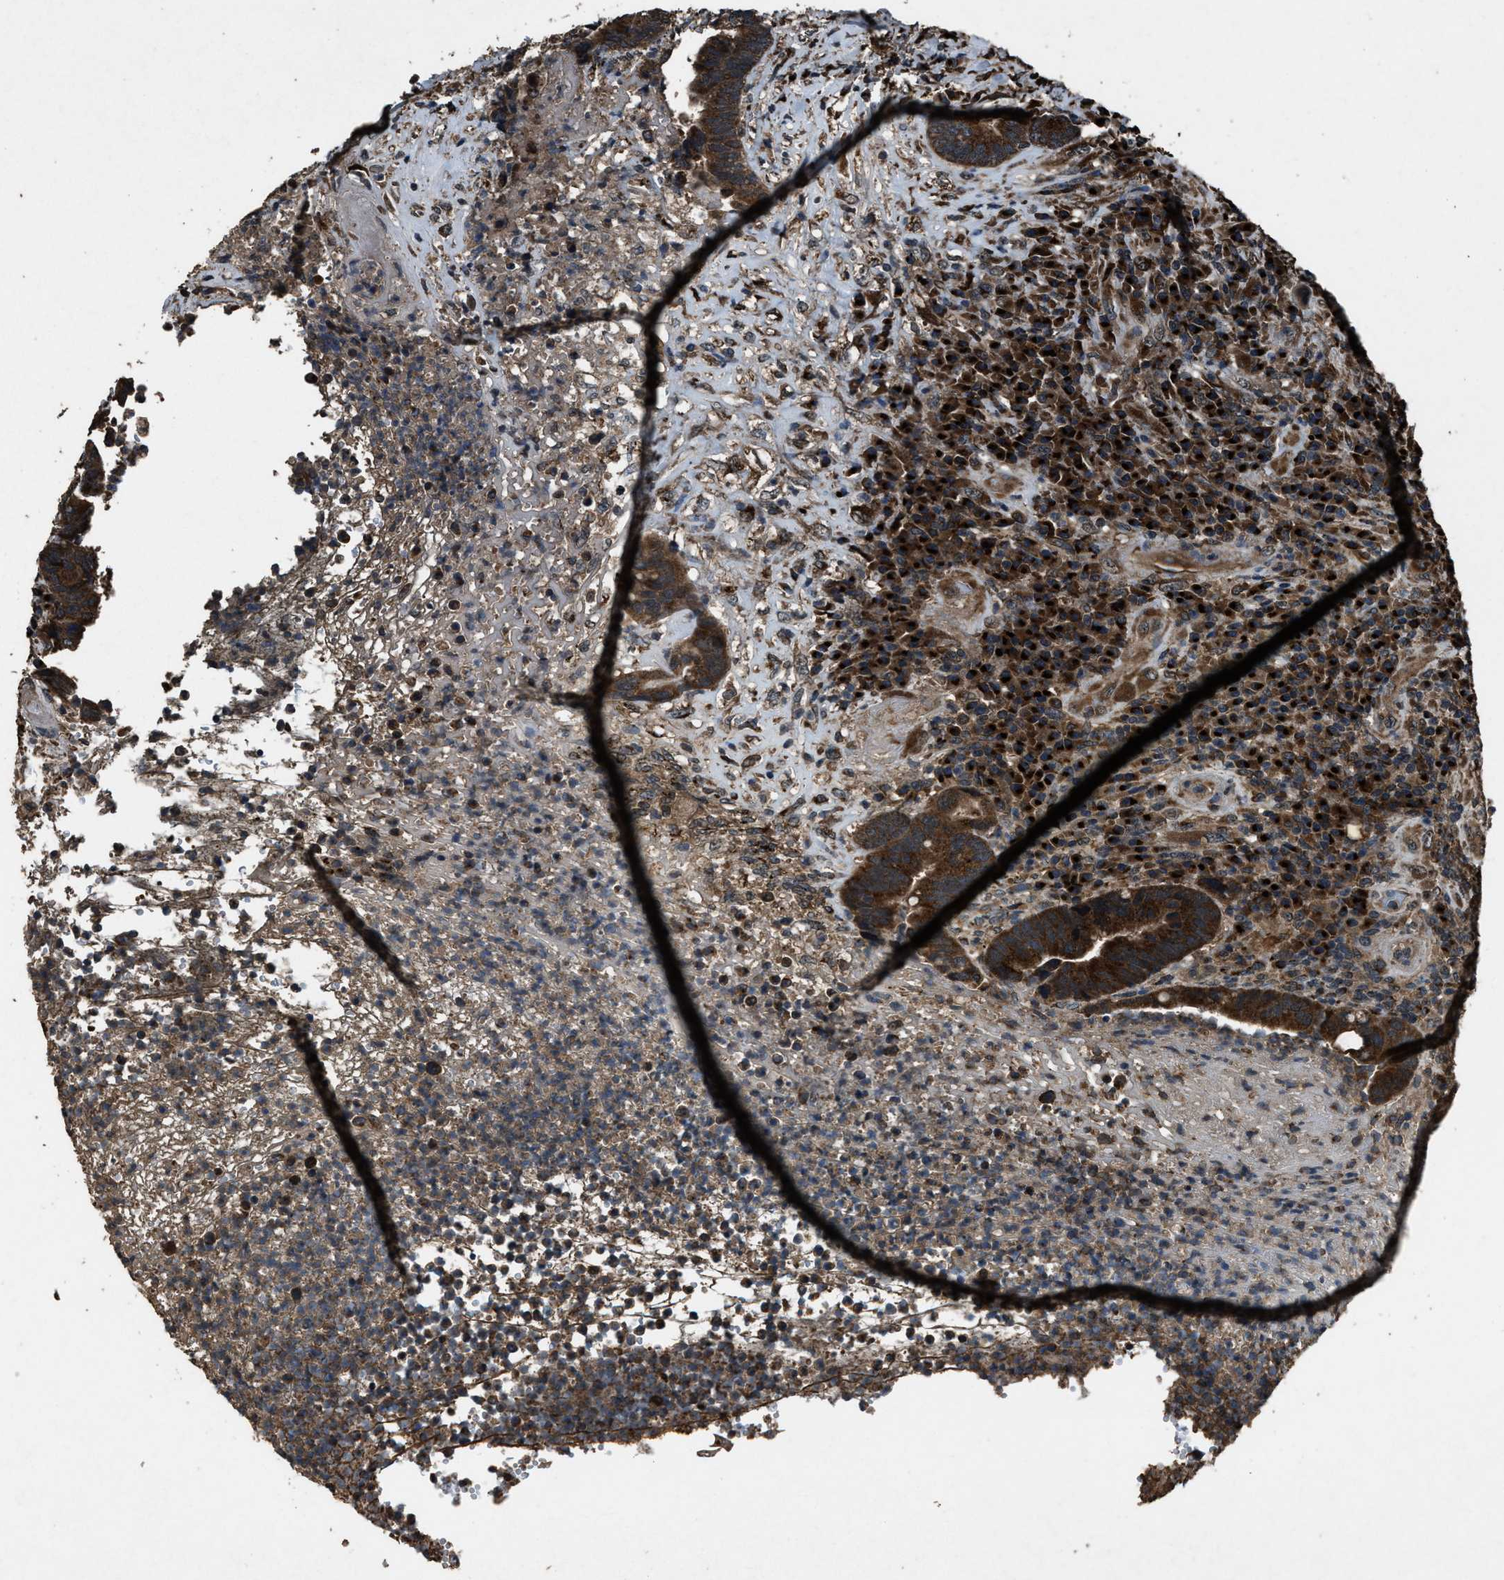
{"staining": {"intensity": "moderate", "quantity": ">75%", "location": "cytoplasmic/membranous"}, "tissue": "colorectal cancer", "cell_type": "Tumor cells", "image_type": "cancer", "snomed": [{"axis": "morphology", "description": "Adenocarcinoma, NOS"}, {"axis": "topography", "description": "Rectum"}], "caption": "Approximately >75% of tumor cells in colorectal adenocarcinoma demonstrate moderate cytoplasmic/membranous protein expression as visualized by brown immunohistochemical staining.", "gene": "SLC38A10", "patient": {"sex": "female", "age": 89}}